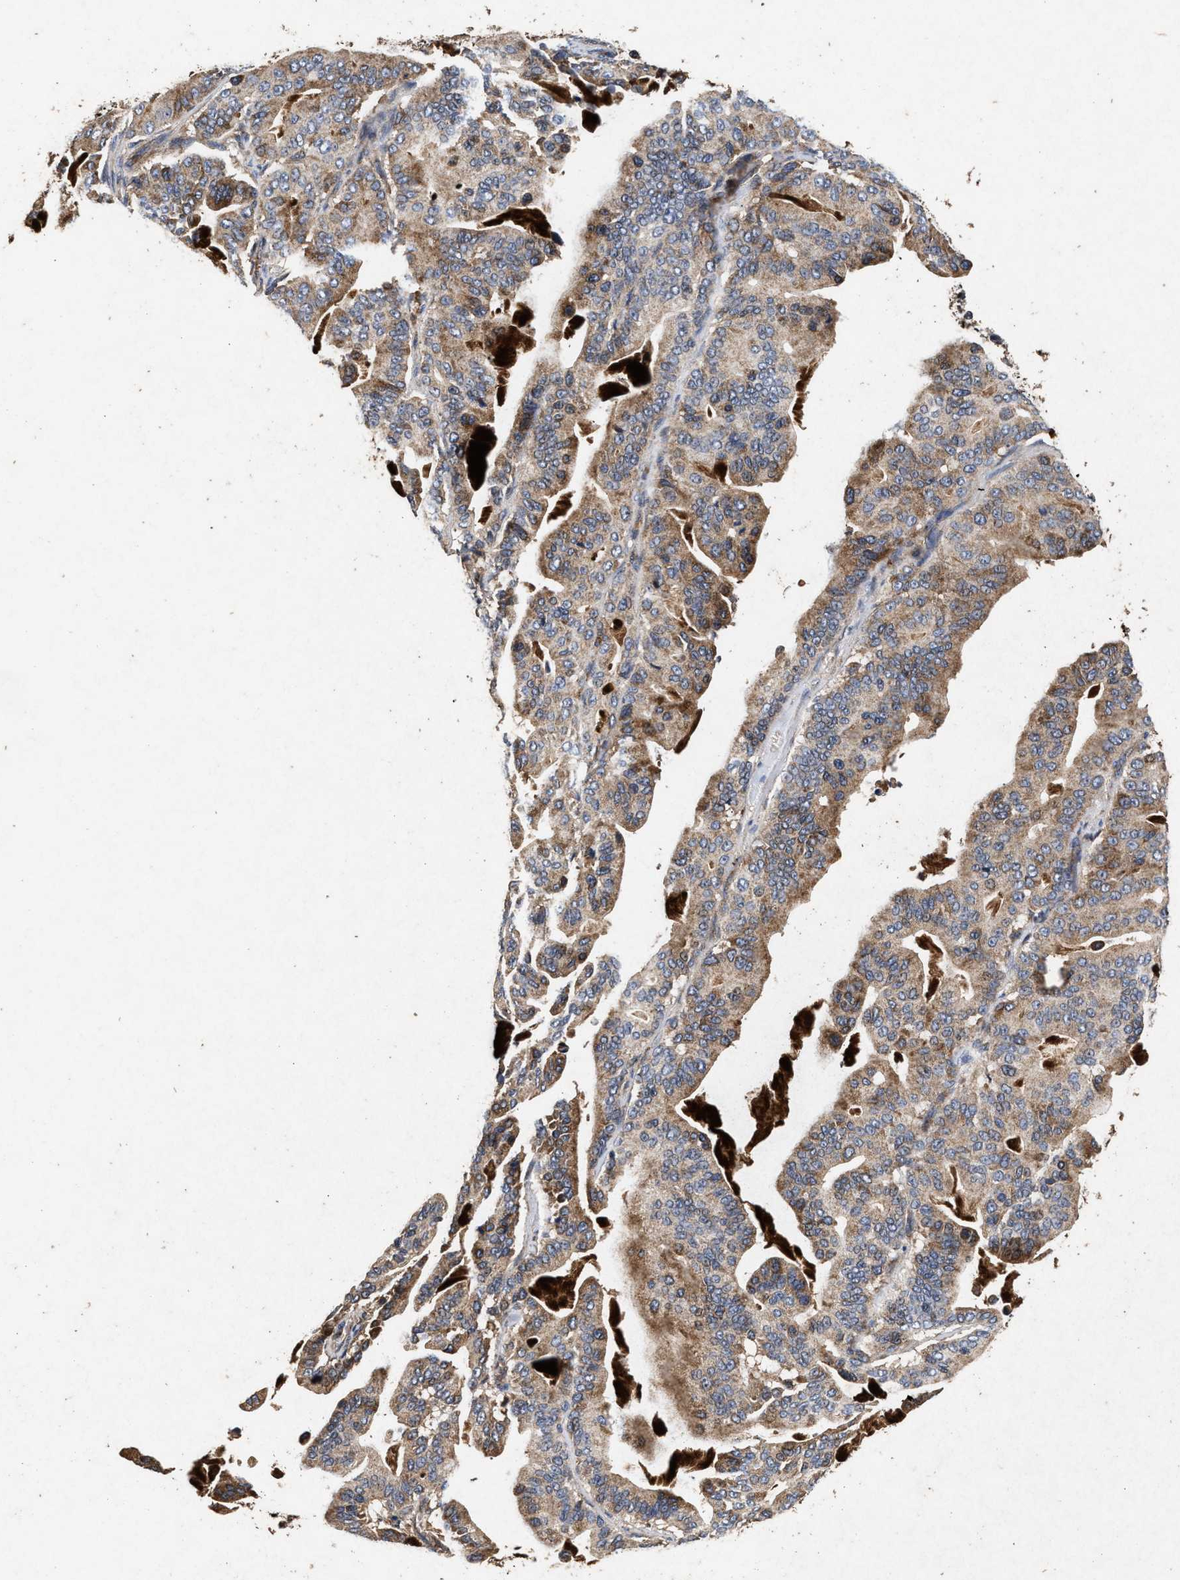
{"staining": {"intensity": "moderate", "quantity": ">75%", "location": "cytoplasmic/membranous"}, "tissue": "pancreatic cancer", "cell_type": "Tumor cells", "image_type": "cancer", "snomed": [{"axis": "morphology", "description": "Adenocarcinoma, NOS"}, {"axis": "topography", "description": "Pancreas"}], "caption": "Pancreatic adenocarcinoma stained with immunohistochemistry shows moderate cytoplasmic/membranous expression in approximately >75% of tumor cells.", "gene": "NFKB2", "patient": {"sex": "male", "age": 63}}